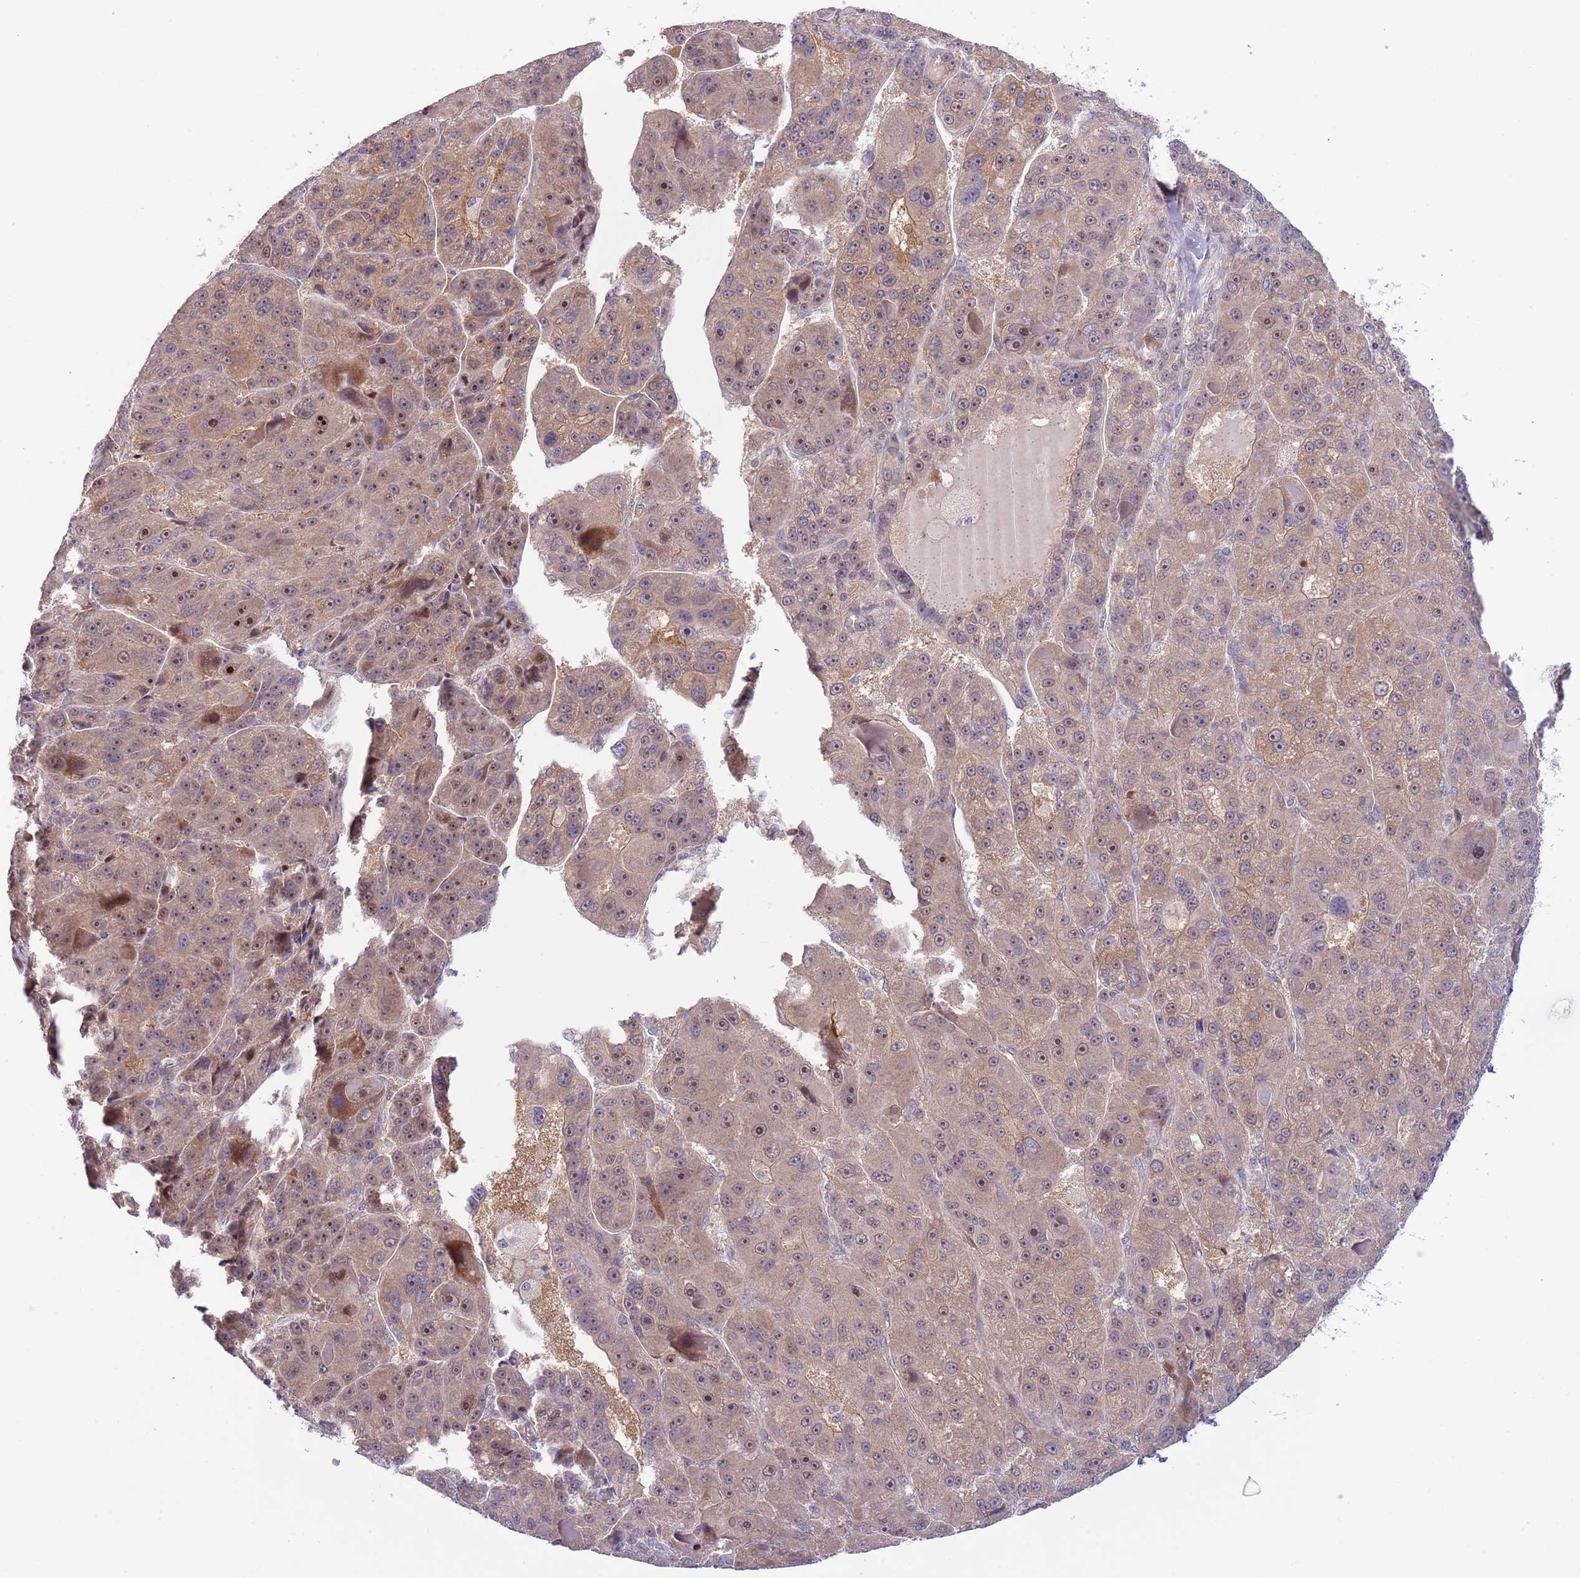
{"staining": {"intensity": "weak", "quantity": ">75%", "location": "cytoplasmic/membranous,nuclear"}, "tissue": "liver cancer", "cell_type": "Tumor cells", "image_type": "cancer", "snomed": [{"axis": "morphology", "description": "Carcinoma, Hepatocellular, NOS"}, {"axis": "topography", "description": "Liver"}], "caption": "Immunohistochemistry photomicrograph of neoplastic tissue: liver hepatocellular carcinoma stained using IHC shows low levels of weak protein expression localized specifically in the cytoplasmic/membranous and nuclear of tumor cells, appearing as a cytoplasmic/membranous and nuclear brown color.", "gene": "CHD1", "patient": {"sex": "male", "age": 76}}